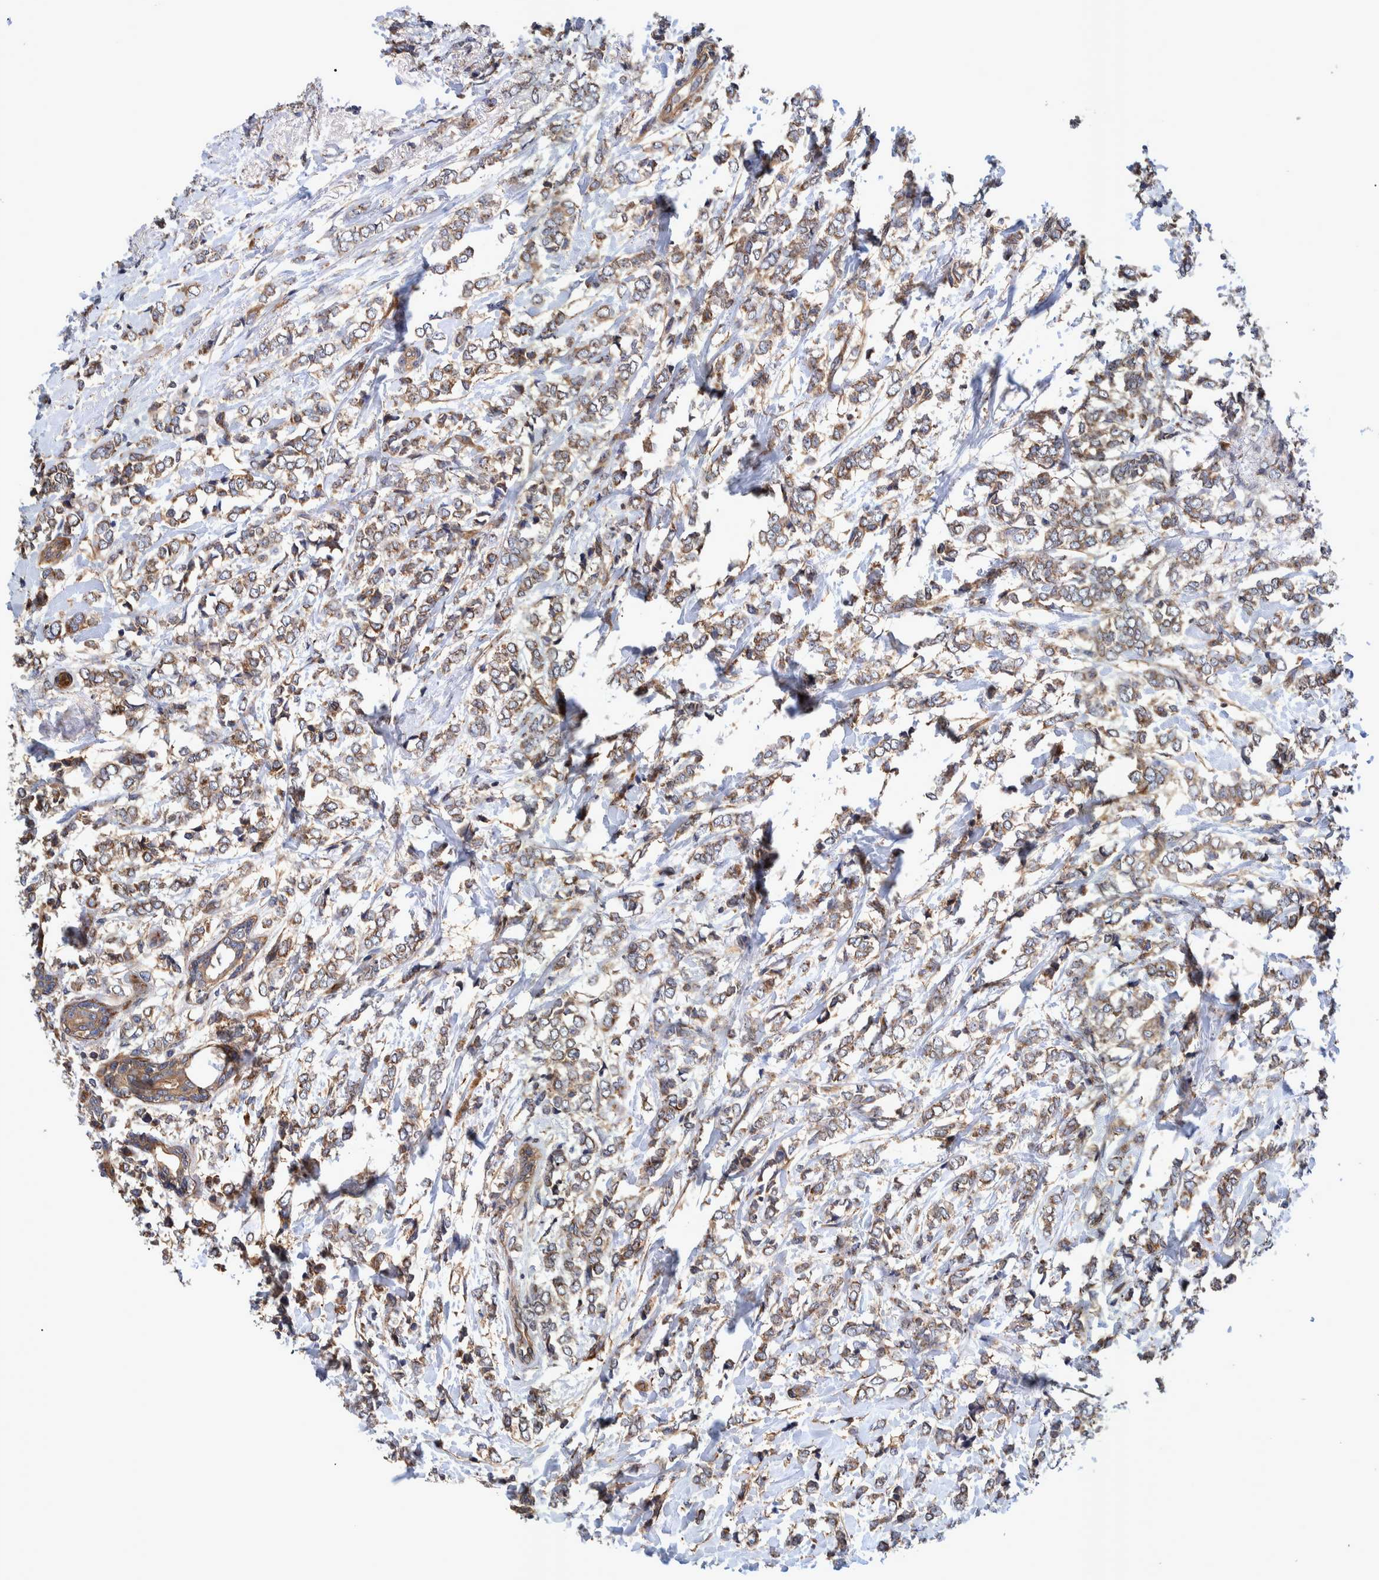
{"staining": {"intensity": "moderate", "quantity": ">75%", "location": "cytoplasmic/membranous"}, "tissue": "breast cancer", "cell_type": "Tumor cells", "image_type": "cancer", "snomed": [{"axis": "morphology", "description": "Normal tissue, NOS"}, {"axis": "morphology", "description": "Lobular carcinoma"}, {"axis": "topography", "description": "Breast"}], "caption": "High-magnification brightfield microscopy of lobular carcinoma (breast) stained with DAB (brown) and counterstained with hematoxylin (blue). tumor cells exhibit moderate cytoplasmic/membranous positivity is appreciated in about>75% of cells. (DAB (3,3'-diaminobenzidine) = brown stain, brightfield microscopy at high magnification).", "gene": "GRPEL2", "patient": {"sex": "female", "age": 47}}